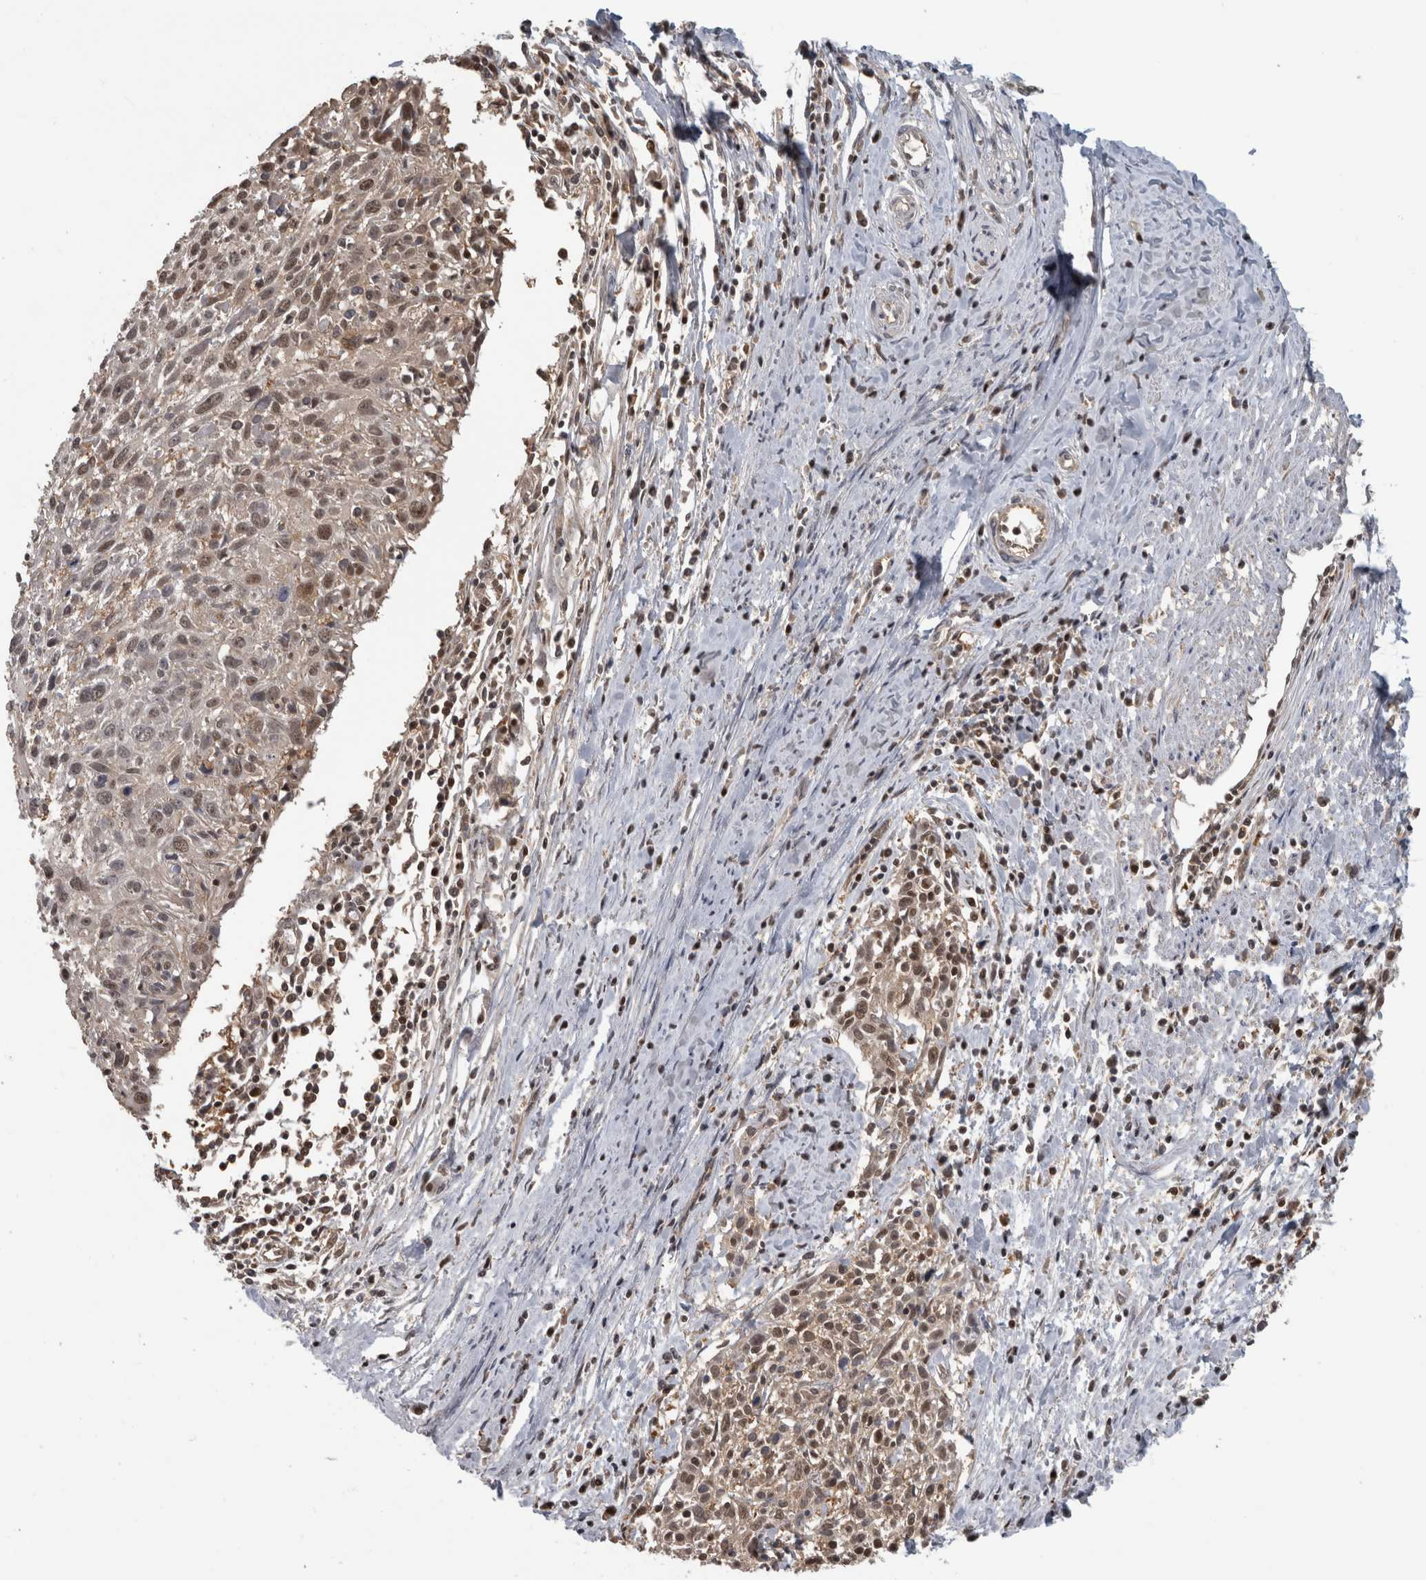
{"staining": {"intensity": "weak", "quantity": ">75%", "location": "nuclear"}, "tissue": "cervical cancer", "cell_type": "Tumor cells", "image_type": "cancer", "snomed": [{"axis": "morphology", "description": "Squamous cell carcinoma, NOS"}, {"axis": "topography", "description": "Cervix"}], "caption": "Cervical cancer (squamous cell carcinoma) was stained to show a protein in brown. There is low levels of weak nuclear positivity in approximately >75% of tumor cells.", "gene": "TDRD7", "patient": {"sex": "female", "age": 51}}